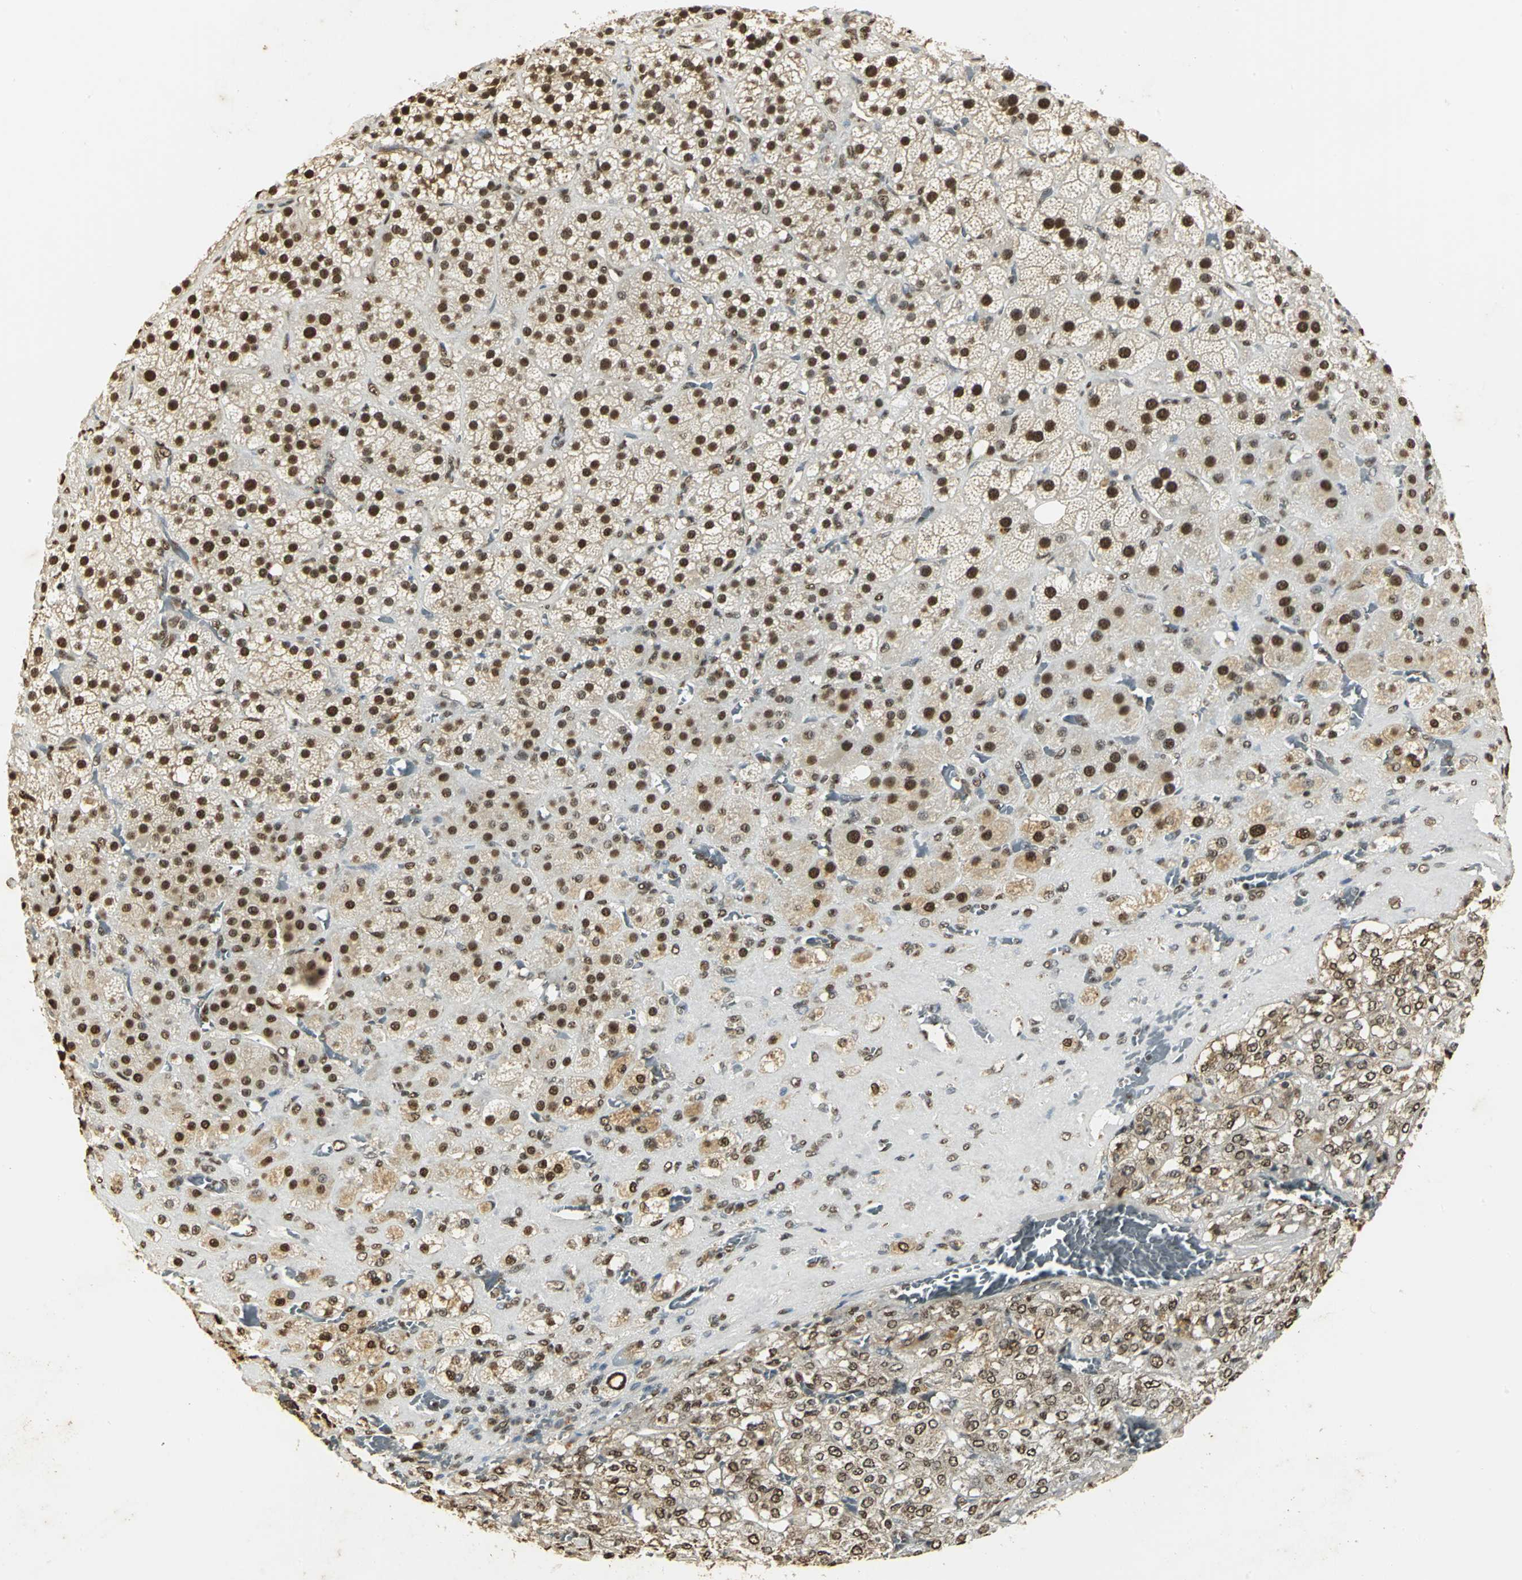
{"staining": {"intensity": "strong", "quantity": ">75%", "location": "cytoplasmic/membranous,nuclear"}, "tissue": "adrenal gland", "cell_type": "Glandular cells", "image_type": "normal", "snomed": [{"axis": "morphology", "description": "Normal tissue, NOS"}, {"axis": "topography", "description": "Adrenal gland"}], "caption": "Immunohistochemical staining of benign adrenal gland demonstrates high levels of strong cytoplasmic/membranous,nuclear staining in approximately >75% of glandular cells.", "gene": "SET", "patient": {"sex": "female", "age": 71}}